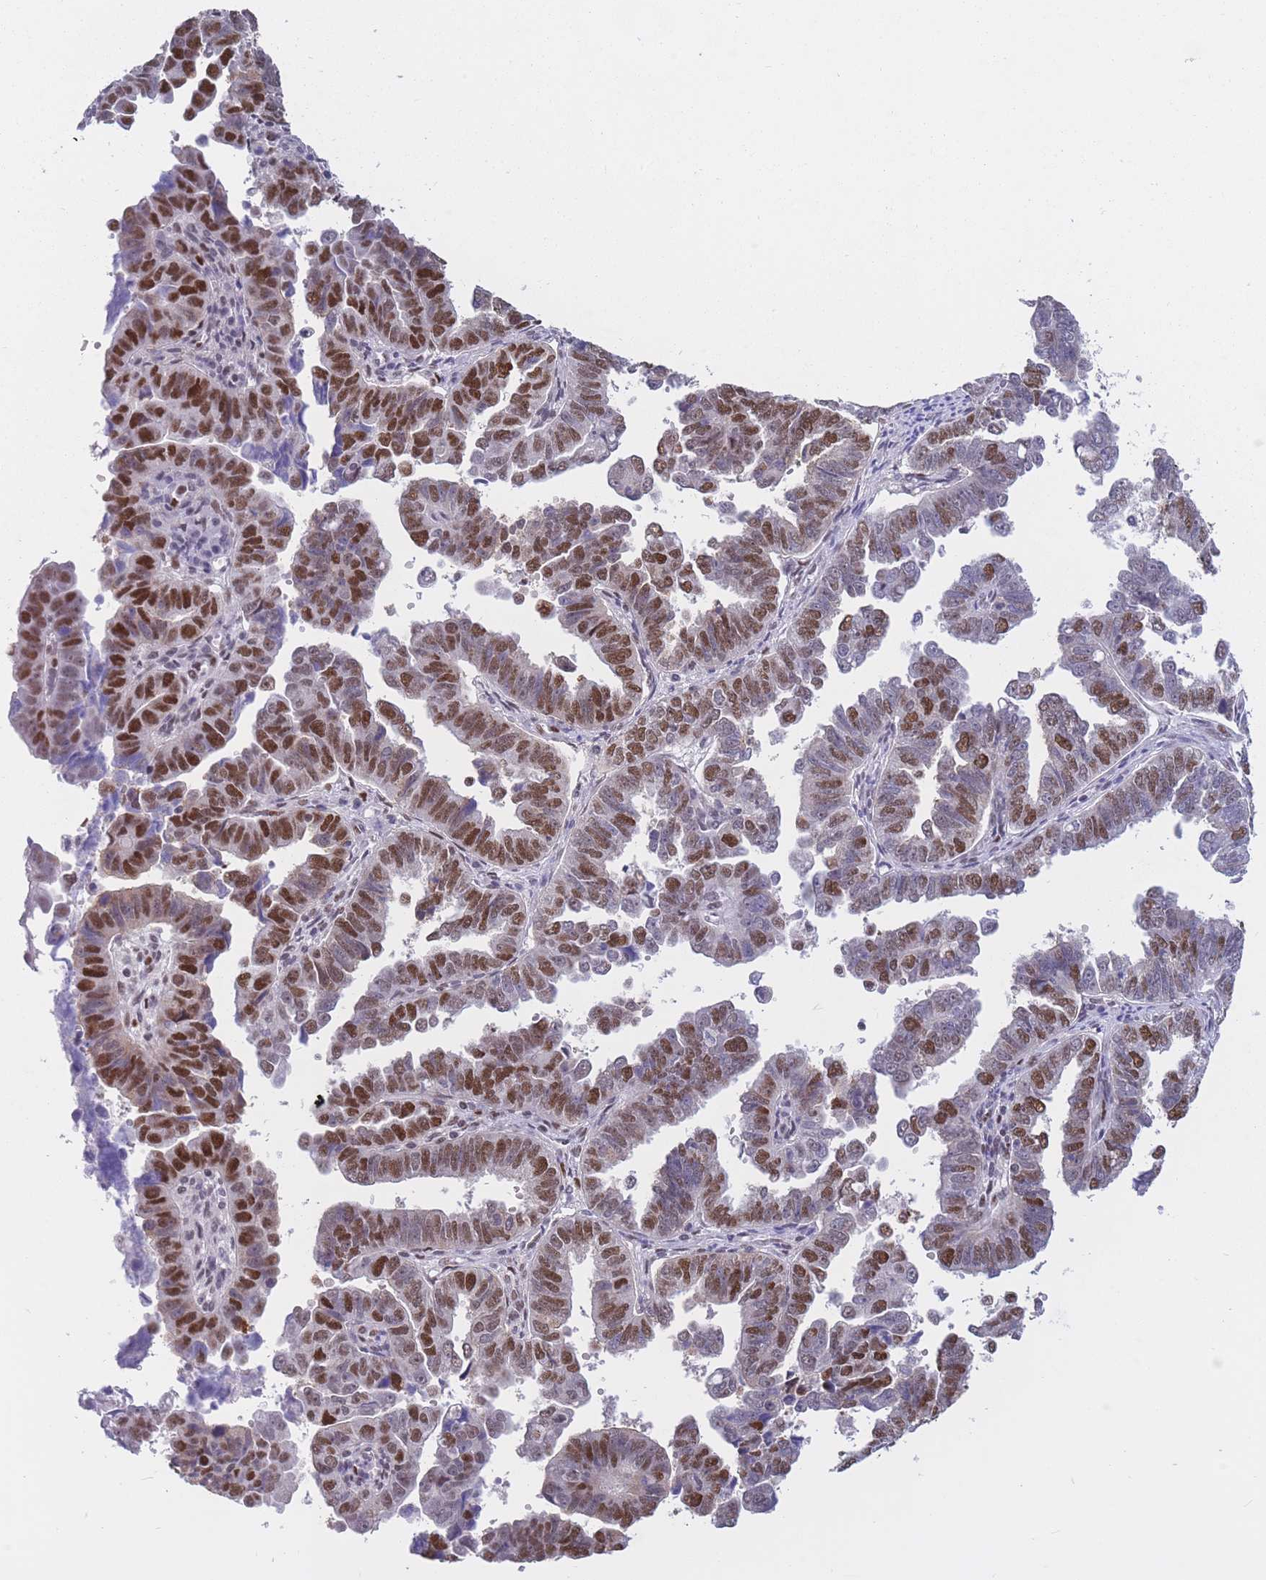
{"staining": {"intensity": "strong", "quantity": ">75%", "location": "nuclear"}, "tissue": "endometrial cancer", "cell_type": "Tumor cells", "image_type": "cancer", "snomed": [{"axis": "morphology", "description": "Adenocarcinoma, NOS"}, {"axis": "topography", "description": "Endometrium"}], "caption": "Protein staining by IHC shows strong nuclear positivity in approximately >75% of tumor cells in endometrial cancer.", "gene": "NASP", "patient": {"sex": "female", "age": 75}}